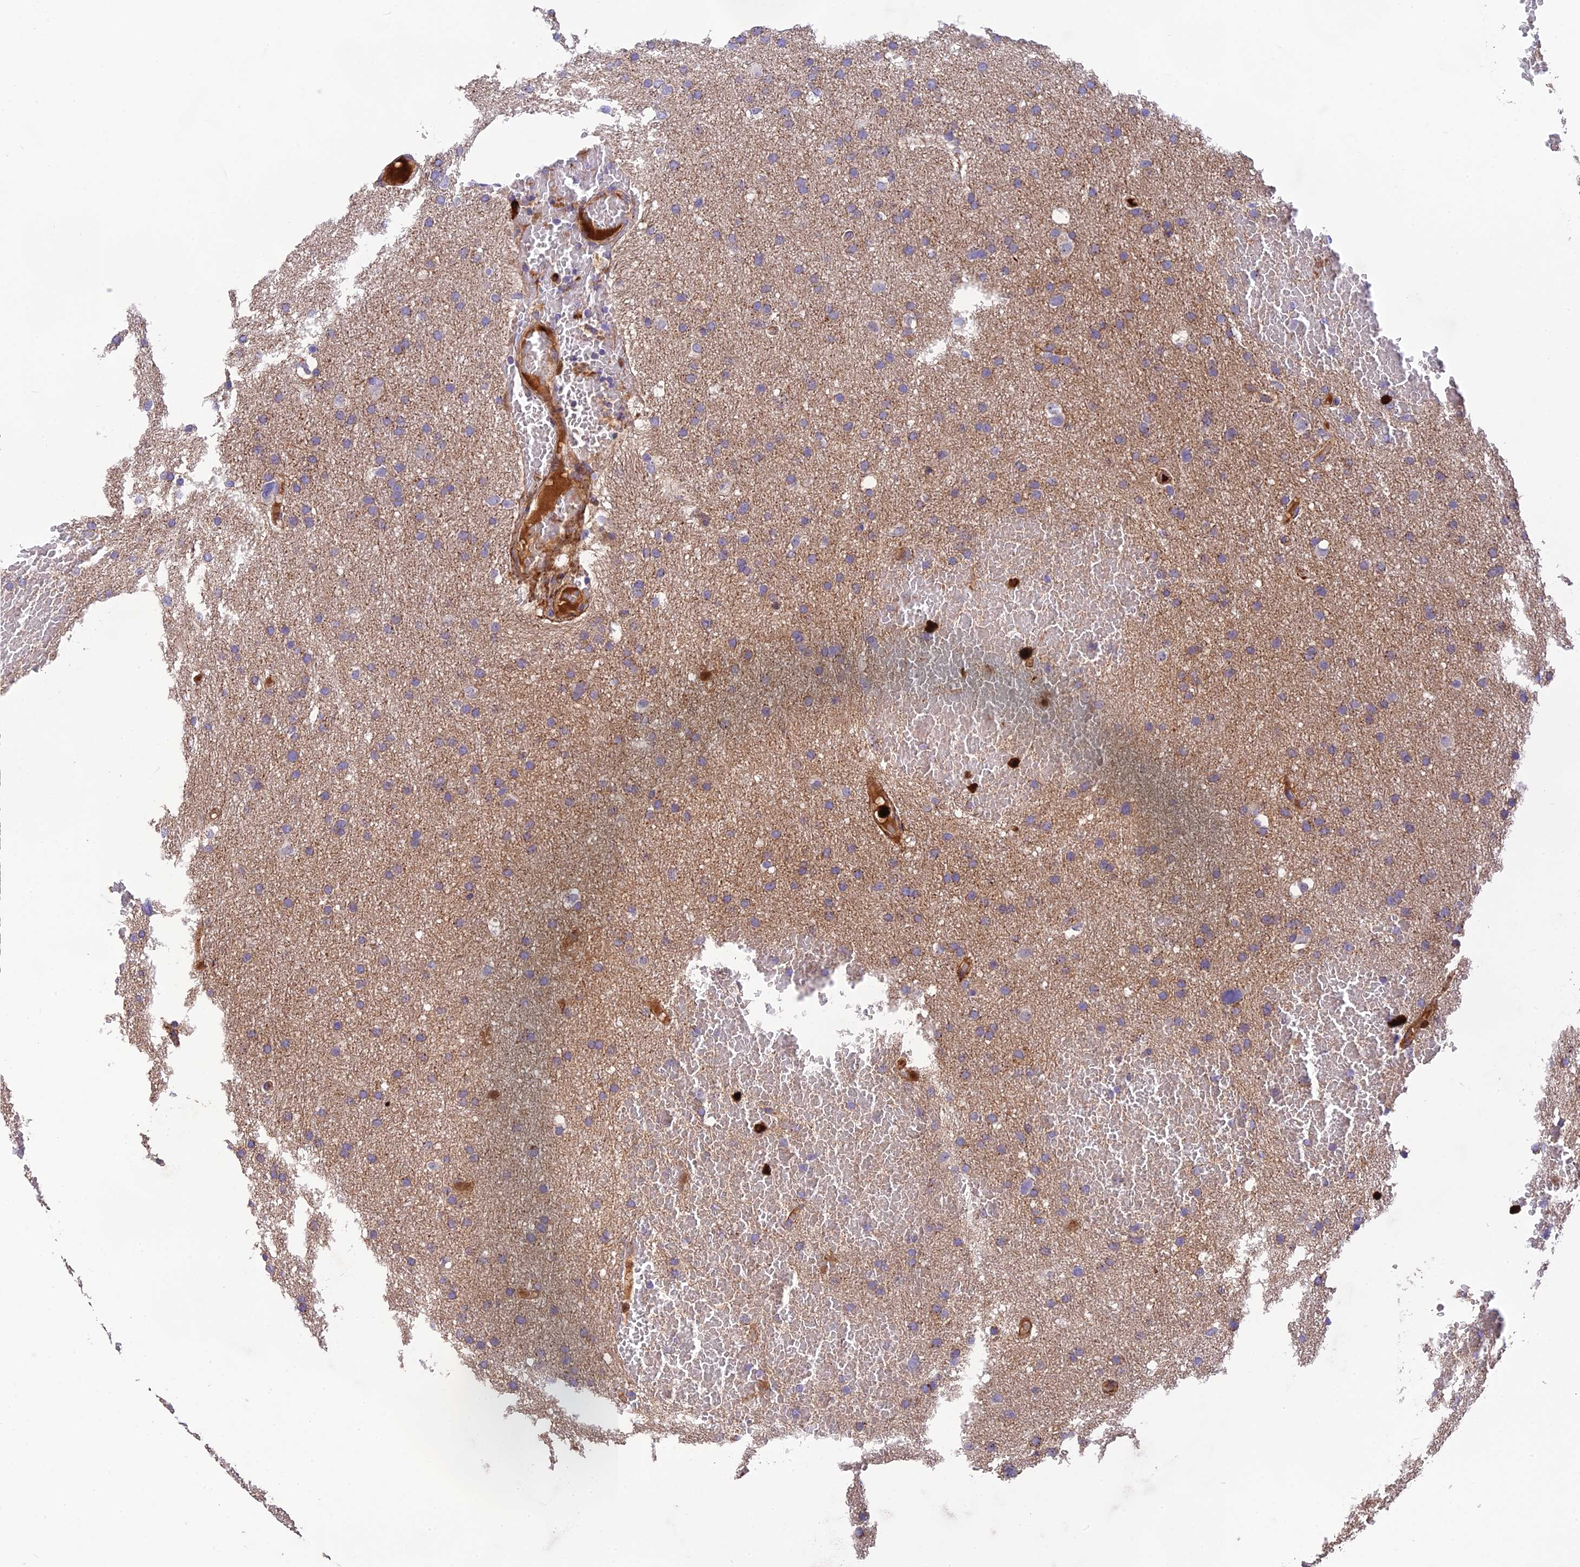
{"staining": {"intensity": "weak", "quantity": "25%-75%", "location": "cytoplasmic/membranous"}, "tissue": "glioma", "cell_type": "Tumor cells", "image_type": "cancer", "snomed": [{"axis": "morphology", "description": "Glioma, malignant, High grade"}, {"axis": "topography", "description": "Cerebral cortex"}], "caption": "Malignant glioma (high-grade) stained with a protein marker demonstrates weak staining in tumor cells.", "gene": "CPSF4L", "patient": {"sex": "female", "age": 36}}